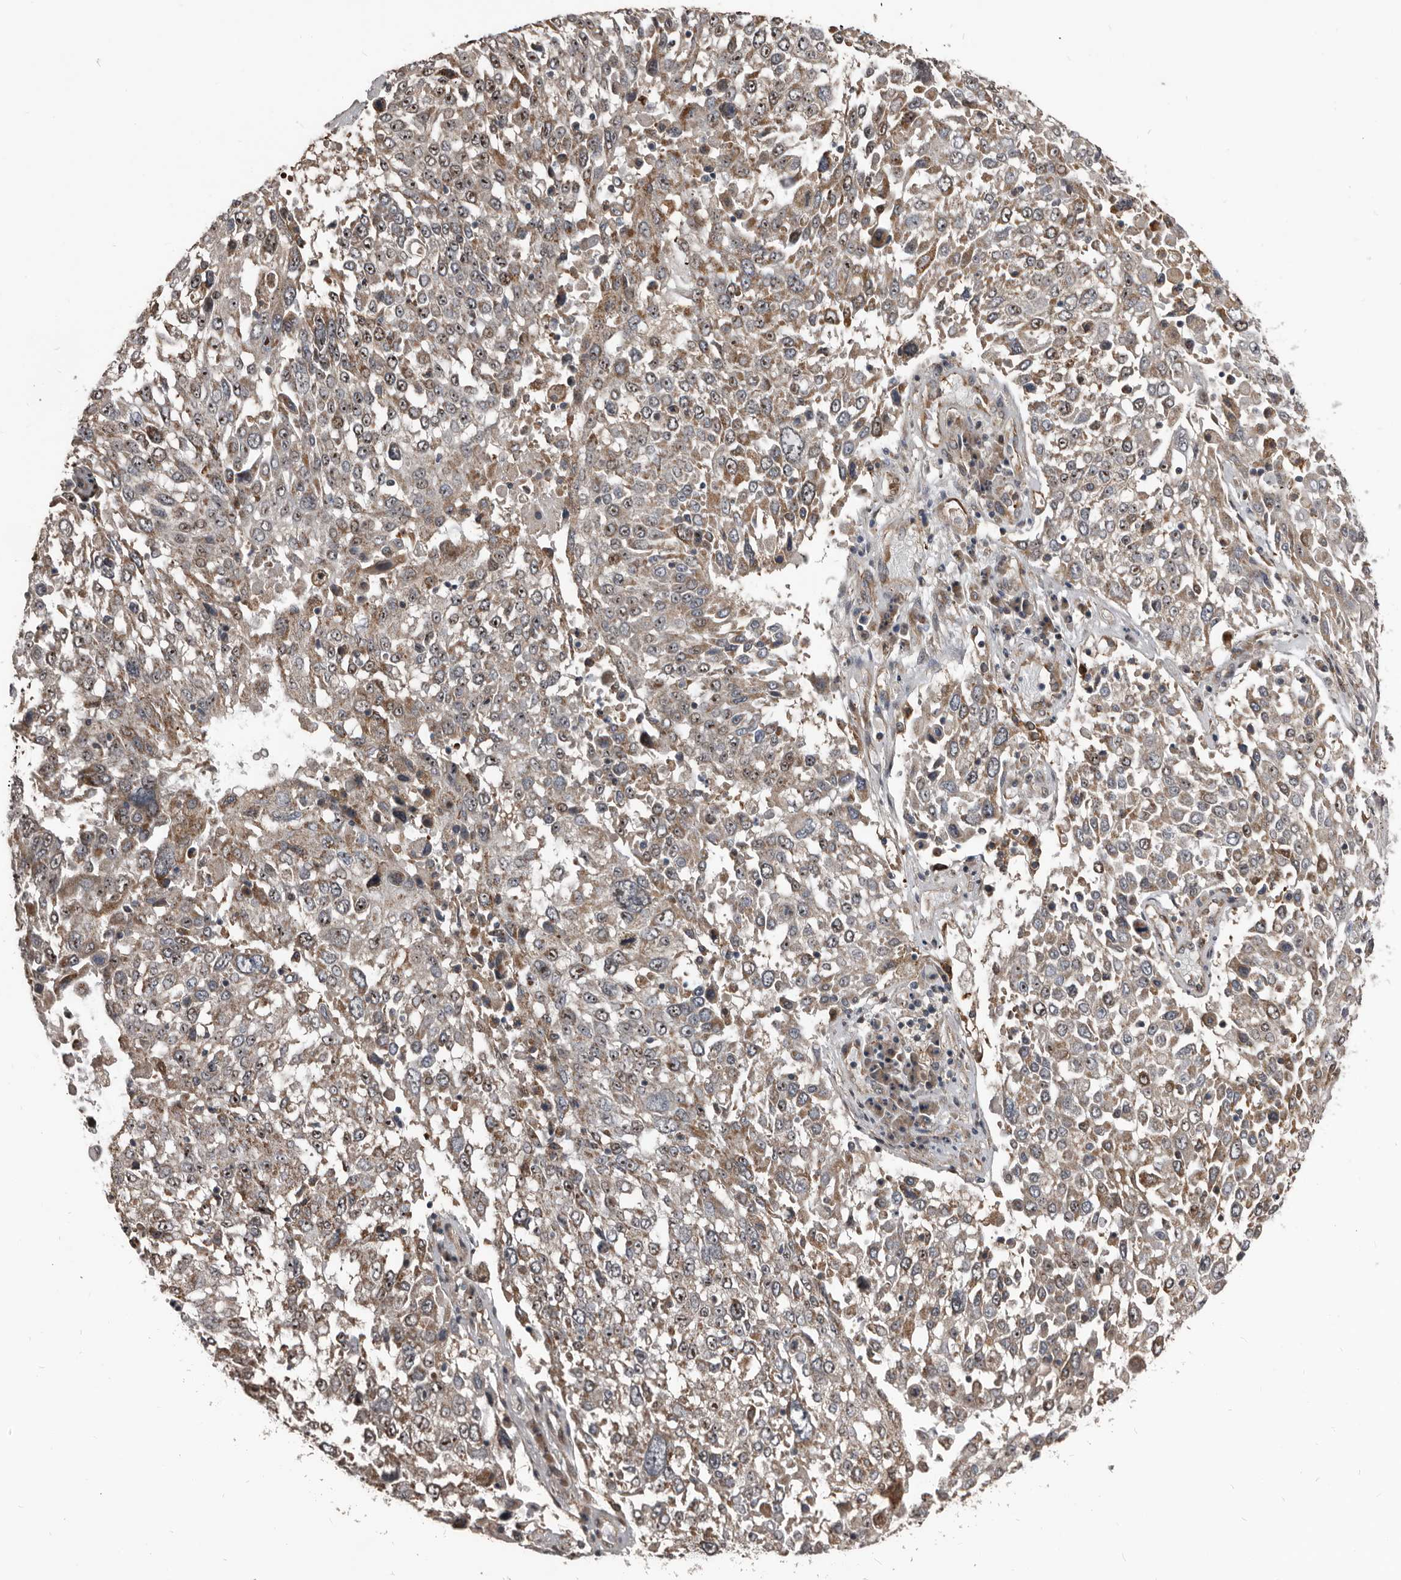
{"staining": {"intensity": "weak", "quantity": ">75%", "location": "cytoplasmic/membranous"}, "tissue": "lung cancer", "cell_type": "Tumor cells", "image_type": "cancer", "snomed": [{"axis": "morphology", "description": "Squamous cell carcinoma, NOS"}, {"axis": "topography", "description": "Lung"}], "caption": "Human lung cancer (squamous cell carcinoma) stained with a brown dye displays weak cytoplasmic/membranous positive positivity in about >75% of tumor cells.", "gene": "DHPS", "patient": {"sex": "male", "age": 65}}